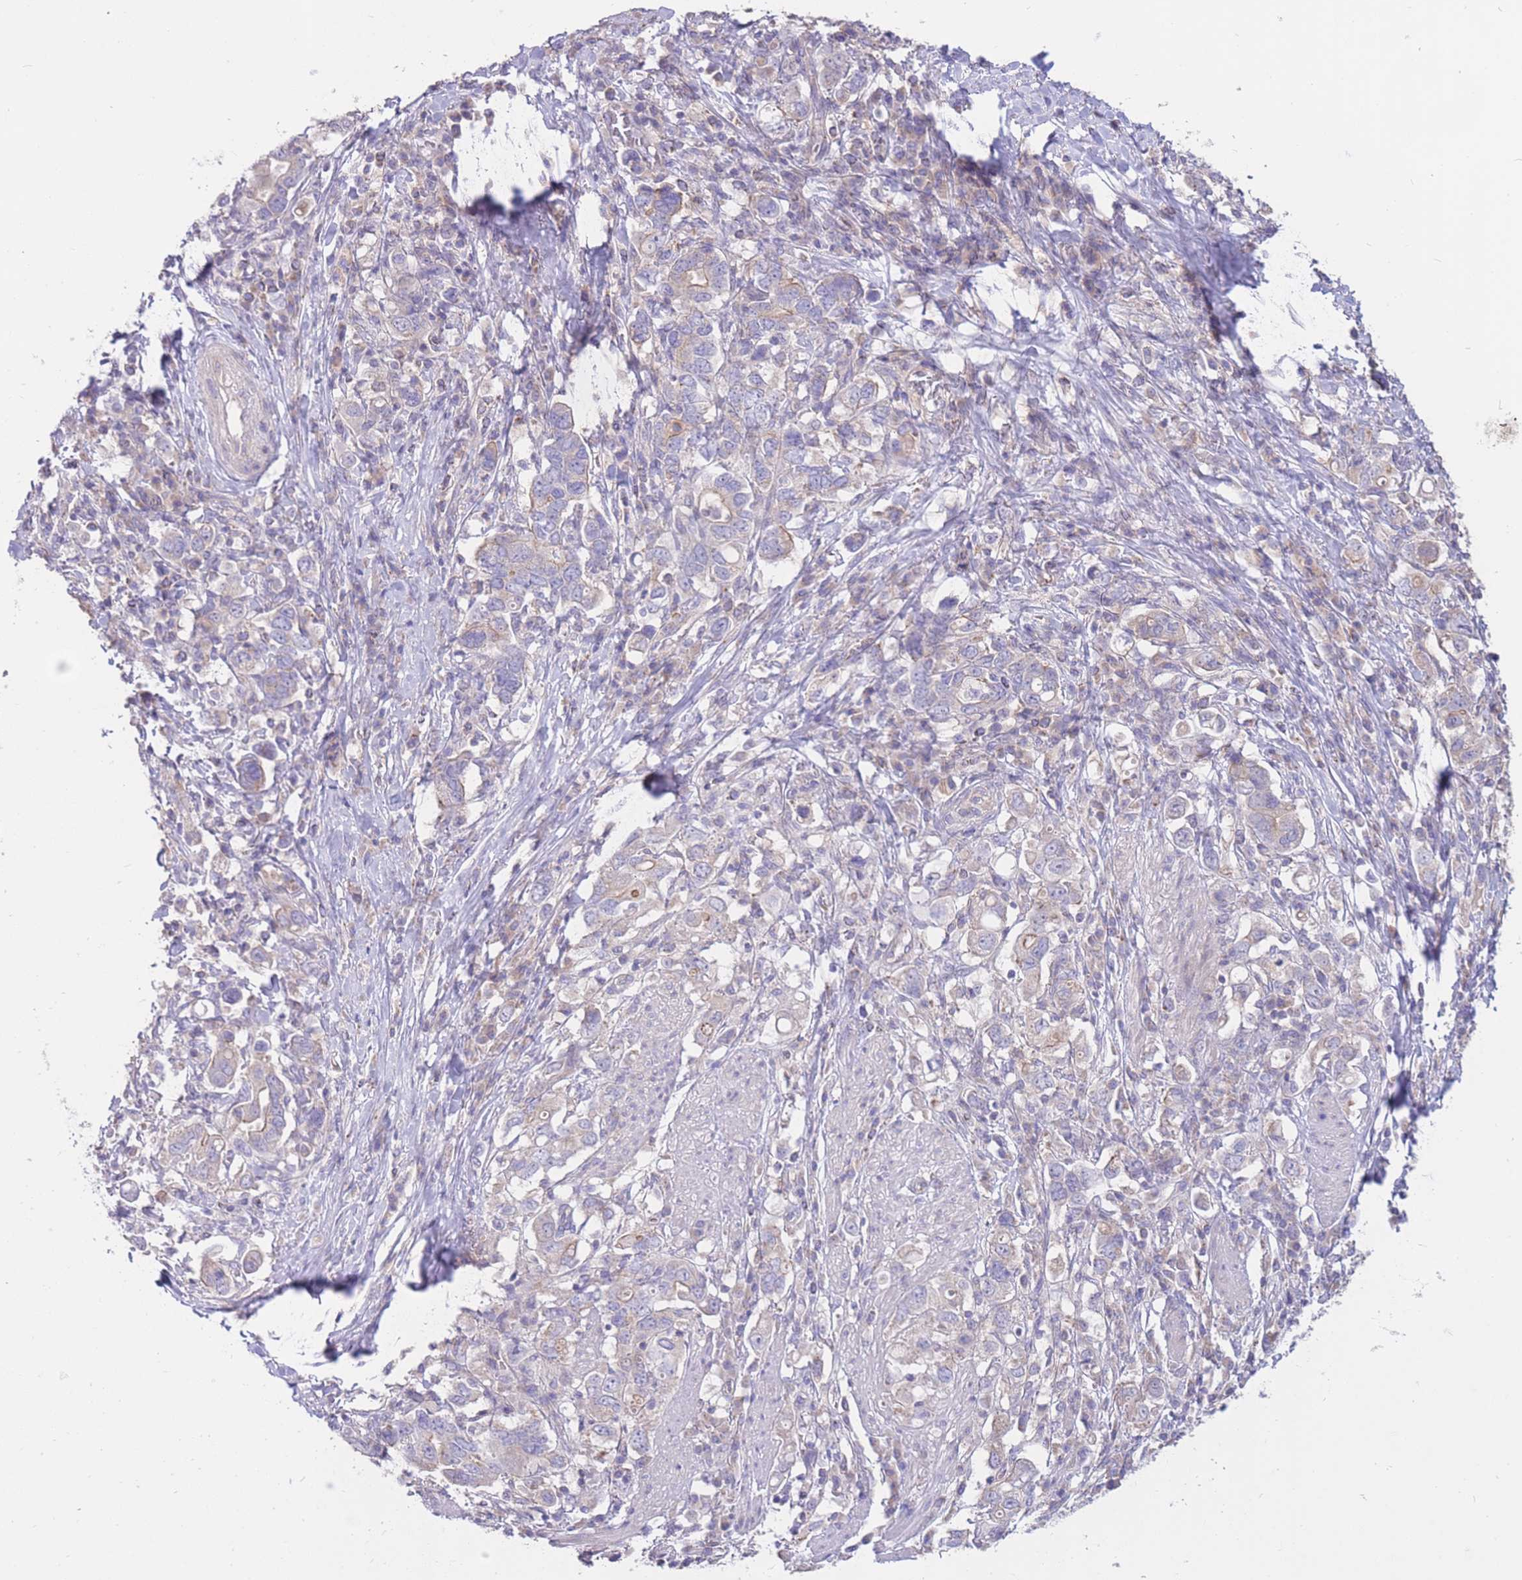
{"staining": {"intensity": "negative", "quantity": "none", "location": "none"}, "tissue": "stomach cancer", "cell_type": "Tumor cells", "image_type": "cancer", "snomed": [{"axis": "morphology", "description": "Adenocarcinoma, NOS"}, {"axis": "topography", "description": "Stomach, upper"}, {"axis": "topography", "description": "Stomach"}], "caption": "High power microscopy image of an immunohistochemistry photomicrograph of adenocarcinoma (stomach), revealing no significant staining in tumor cells.", "gene": "ALS2CL", "patient": {"sex": "male", "age": 62}}